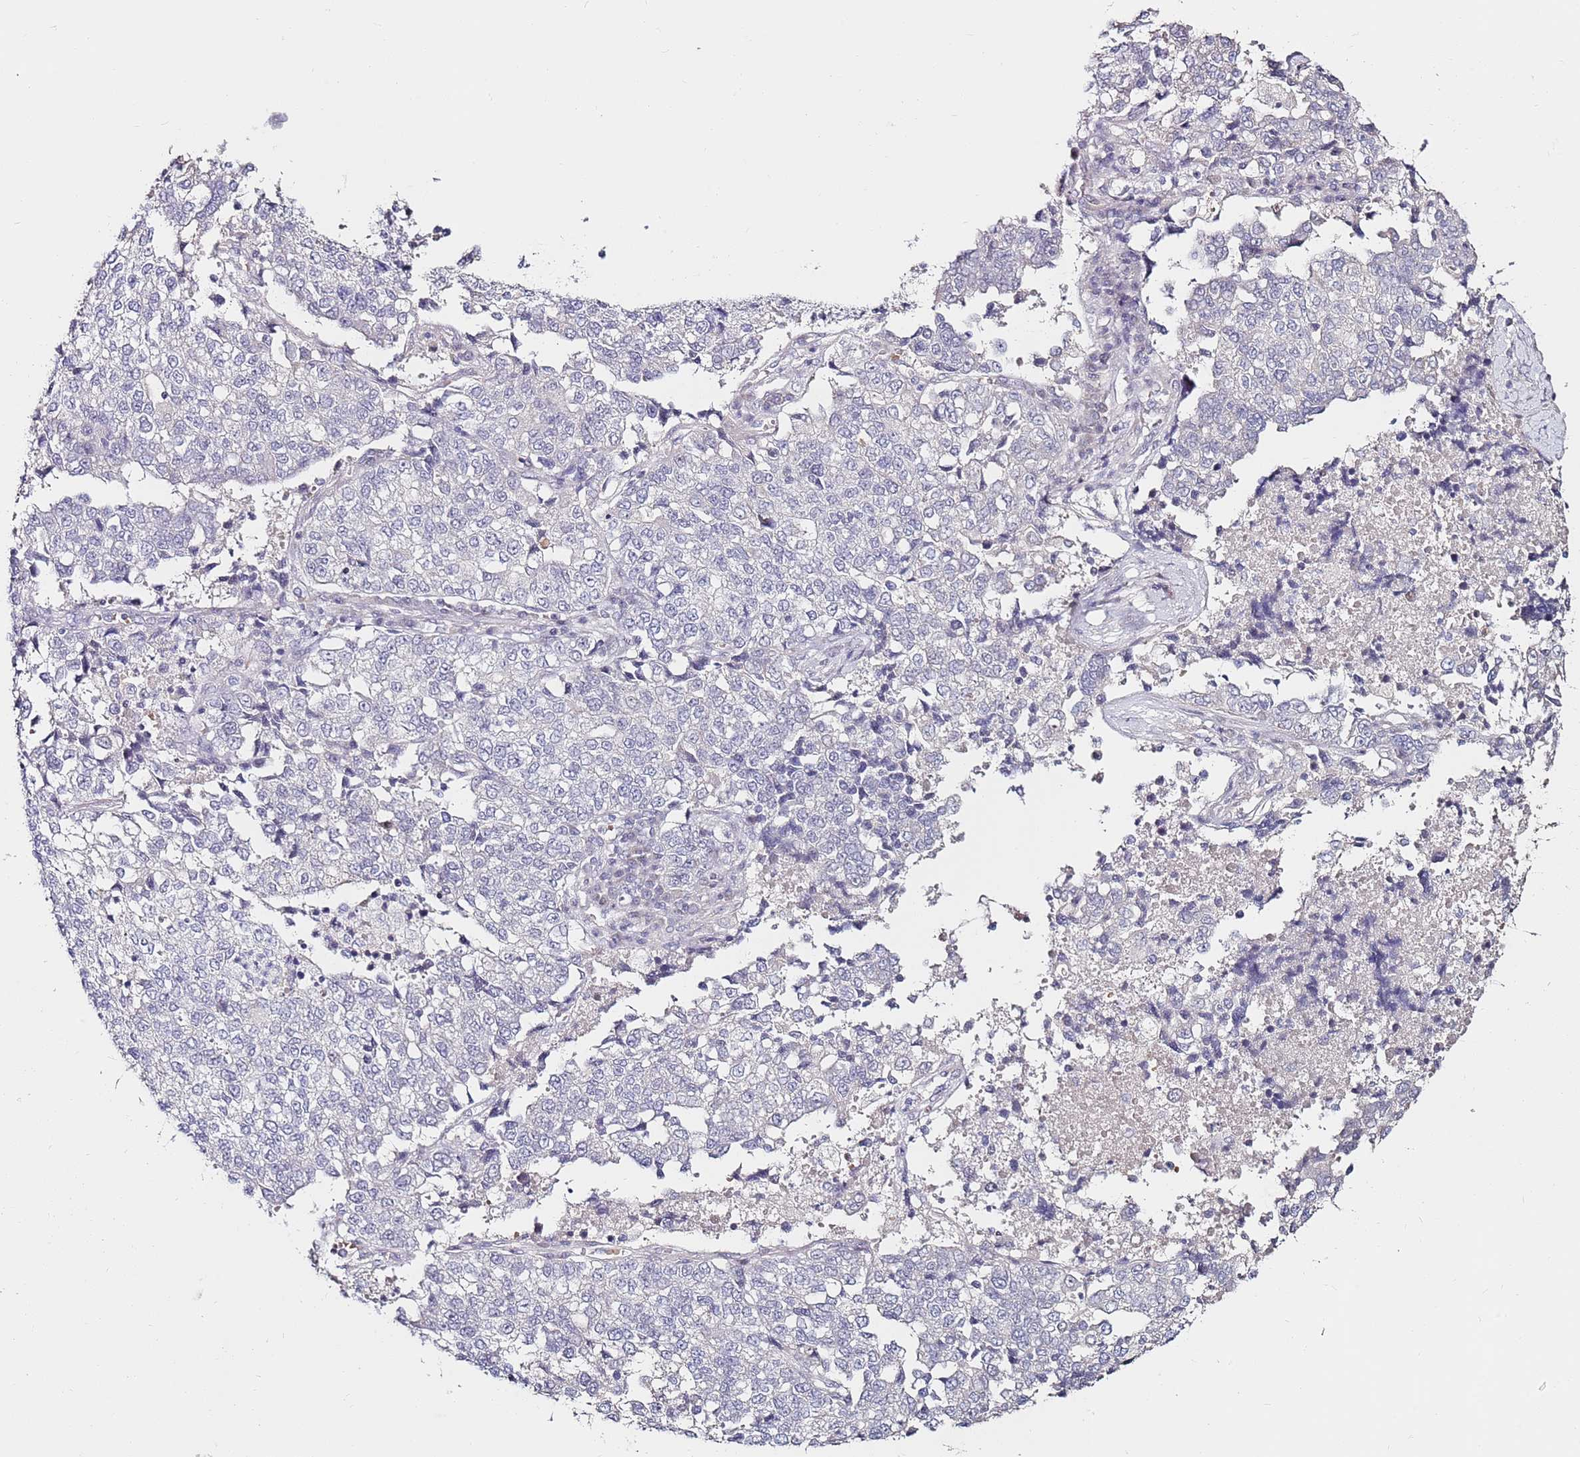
{"staining": {"intensity": "negative", "quantity": "none", "location": "none"}, "tissue": "lung cancer", "cell_type": "Tumor cells", "image_type": "cancer", "snomed": [{"axis": "morphology", "description": "Adenocarcinoma, NOS"}, {"axis": "topography", "description": "Lung"}], "caption": "Immunohistochemical staining of lung cancer demonstrates no significant expression in tumor cells. The staining was performed using DAB to visualize the protein expression in brown, while the nuclei were stained in blue with hematoxylin (Magnification: 20x).", "gene": "RARS2", "patient": {"sex": "male", "age": 49}}